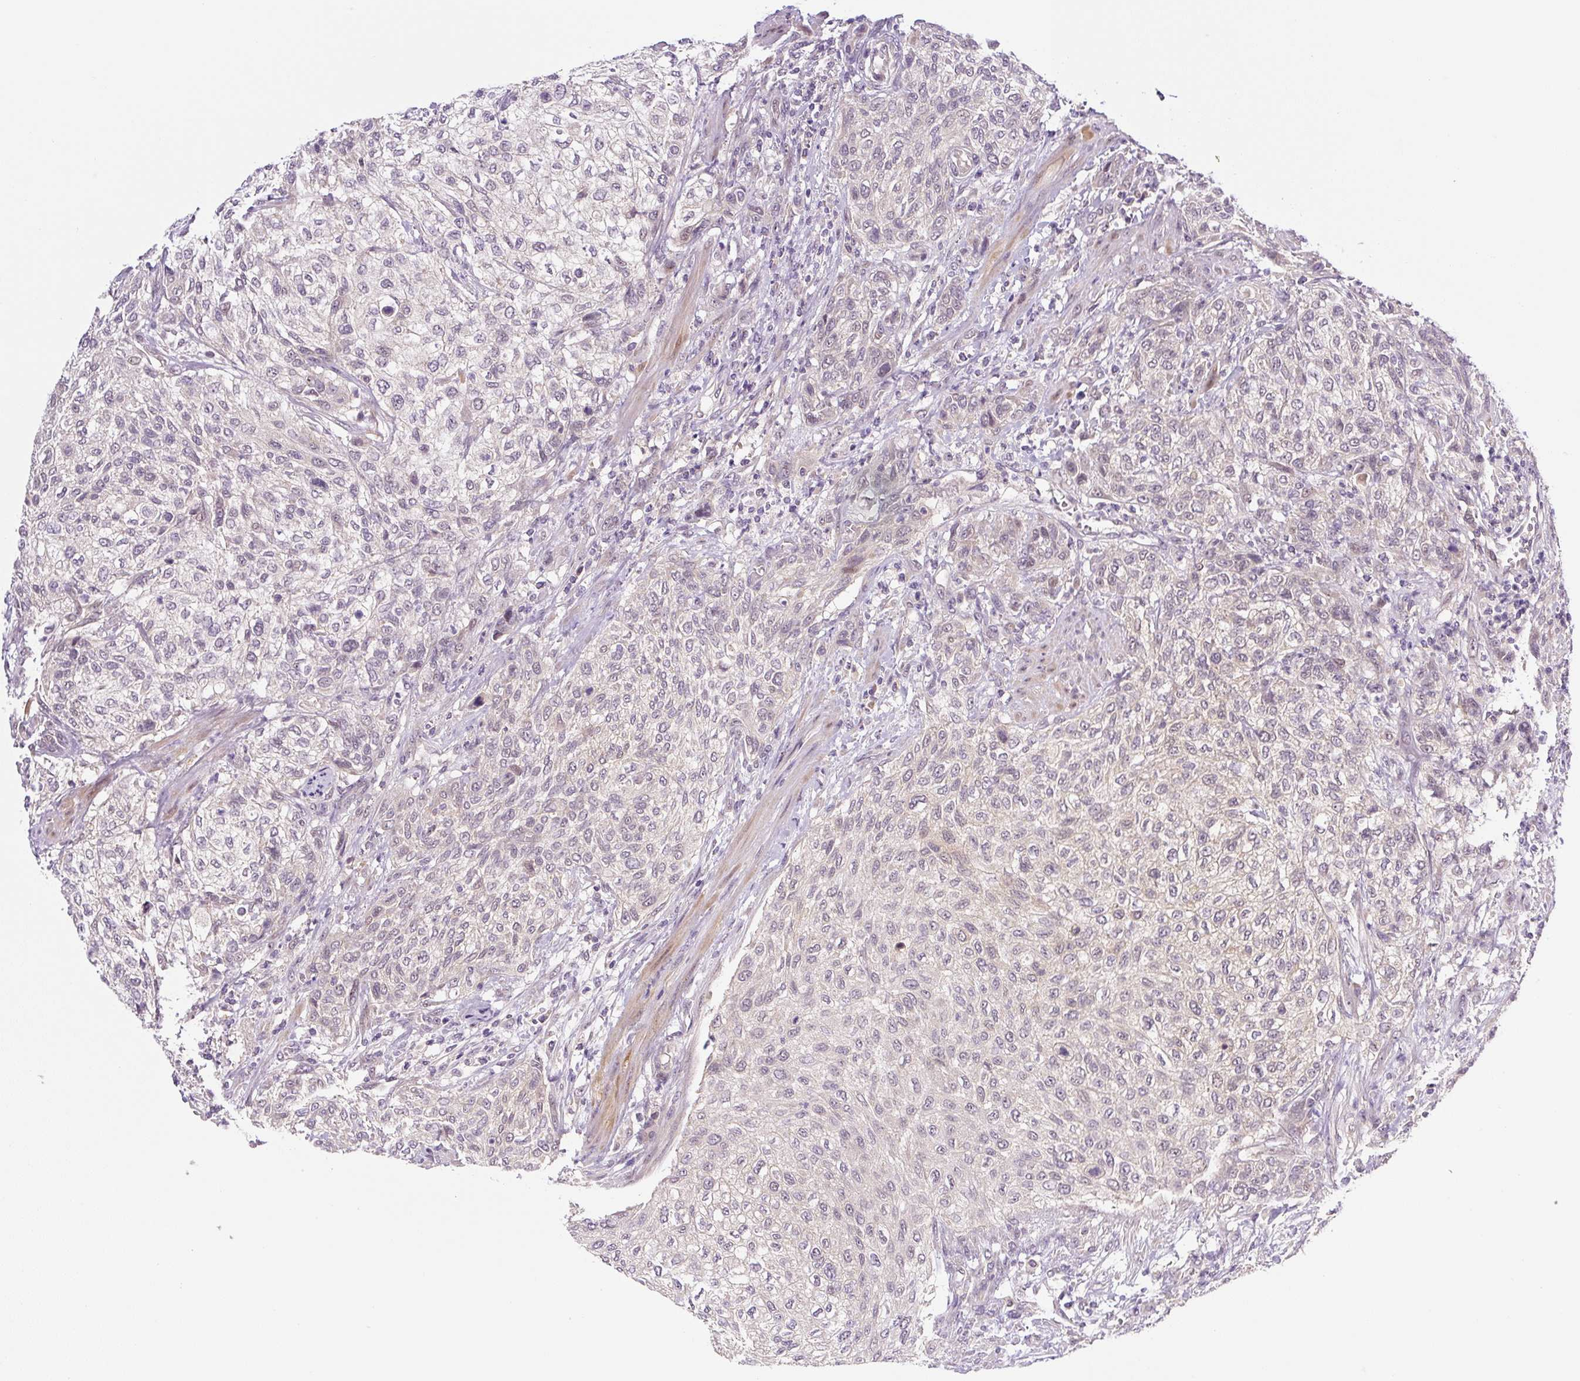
{"staining": {"intensity": "weak", "quantity": "<25%", "location": "cytoplasmic/membranous"}, "tissue": "urothelial cancer", "cell_type": "Tumor cells", "image_type": "cancer", "snomed": [{"axis": "morphology", "description": "Urothelial carcinoma, High grade"}, {"axis": "topography", "description": "Urinary bladder"}], "caption": "IHC of high-grade urothelial carcinoma displays no staining in tumor cells.", "gene": "PRKAA2", "patient": {"sex": "male", "age": 35}}